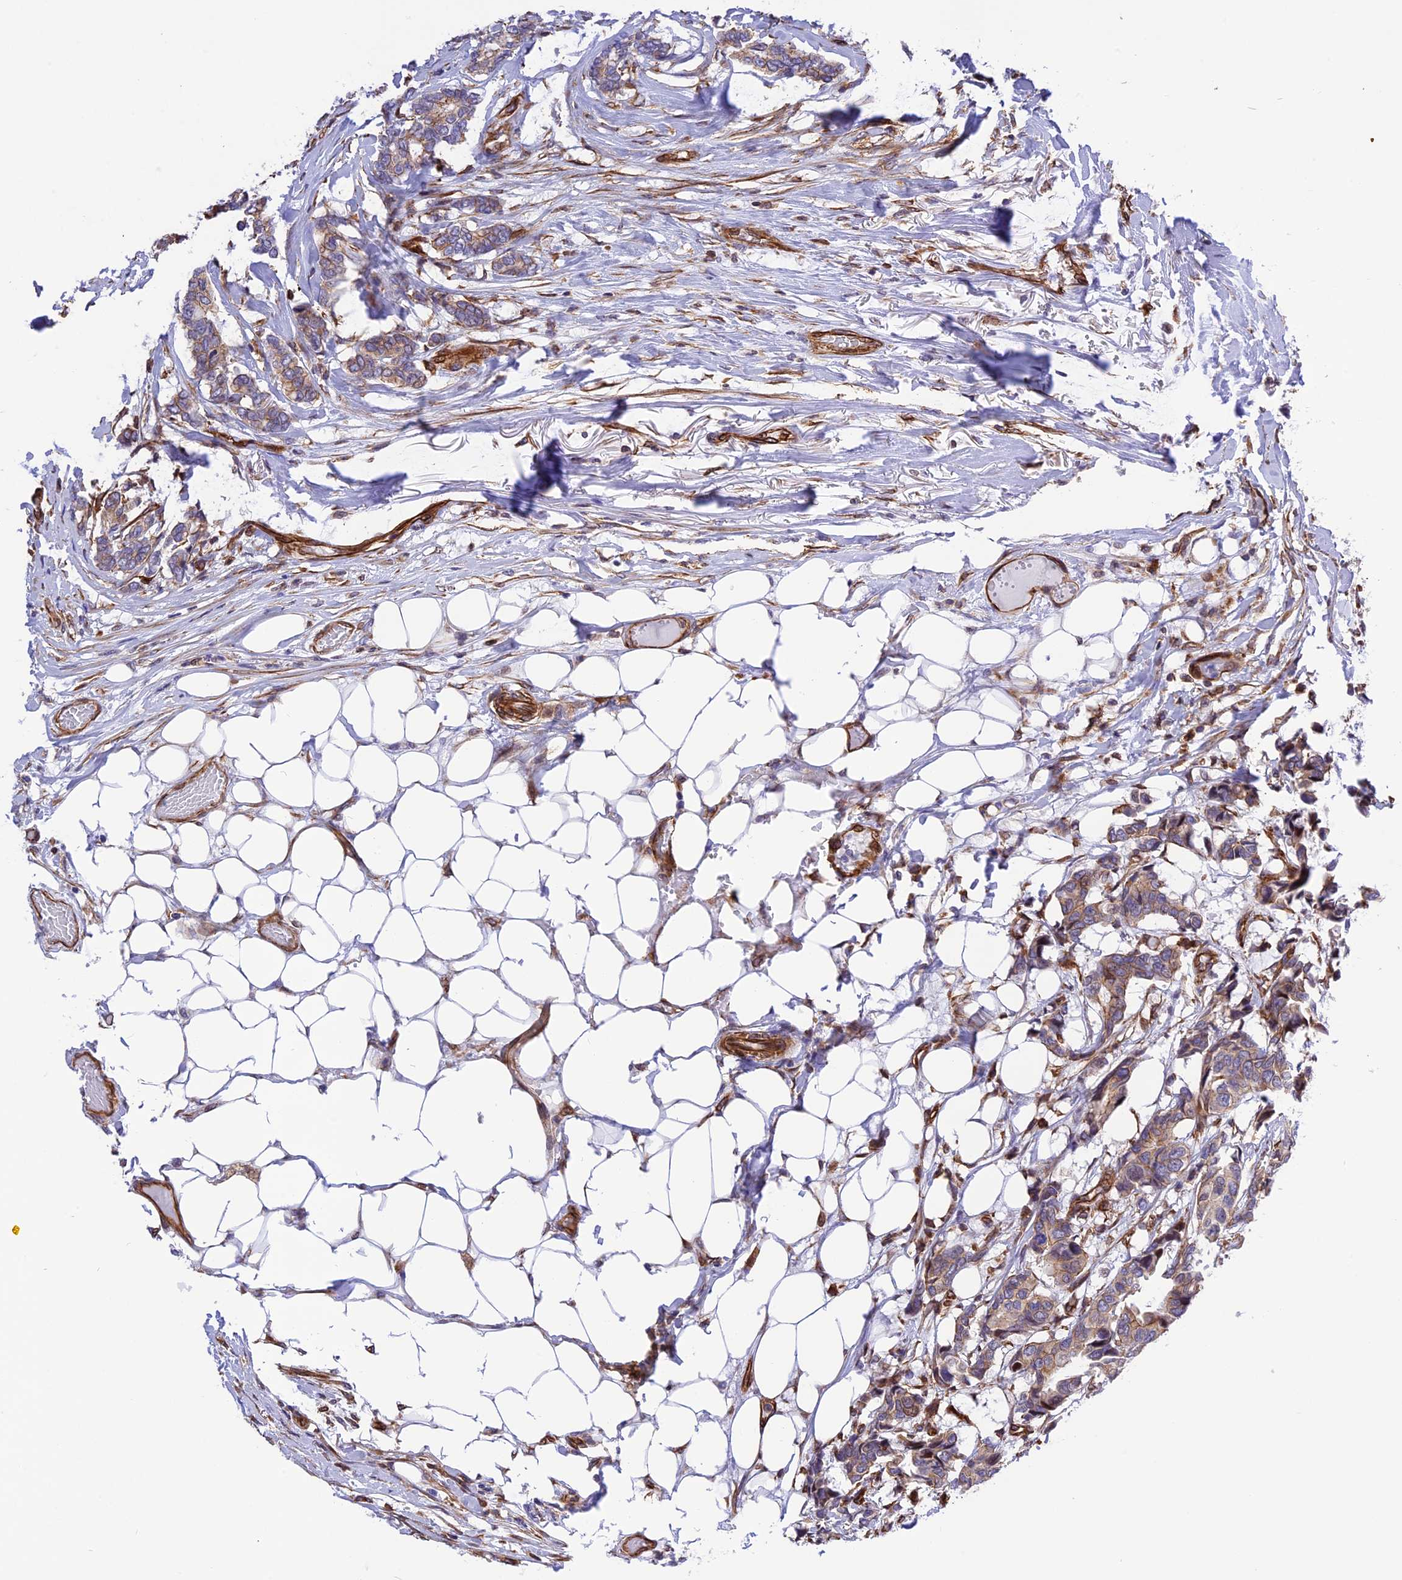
{"staining": {"intensity": "weak", "quantity": "25%-75%", "location": "cytoplasmic/membranous"}, "tissue": "breast cancer", "cell_type": "Tumor cells", "image_type": "cancer", "snomed": [{"axis": "morphology", "description": "Duct carcinoma"}, {"axis": "topography", "description": "Breast"}], "caption": "Protein expression by immunohistochemistry (IHC) shows weak cytoplasmic/membranous staining in about 25%-75% of tumor cells in breast cancer (intraductal carcinoma).", "gene": "R3HDM4", "patient": {"sex": "female", "age": 87}}